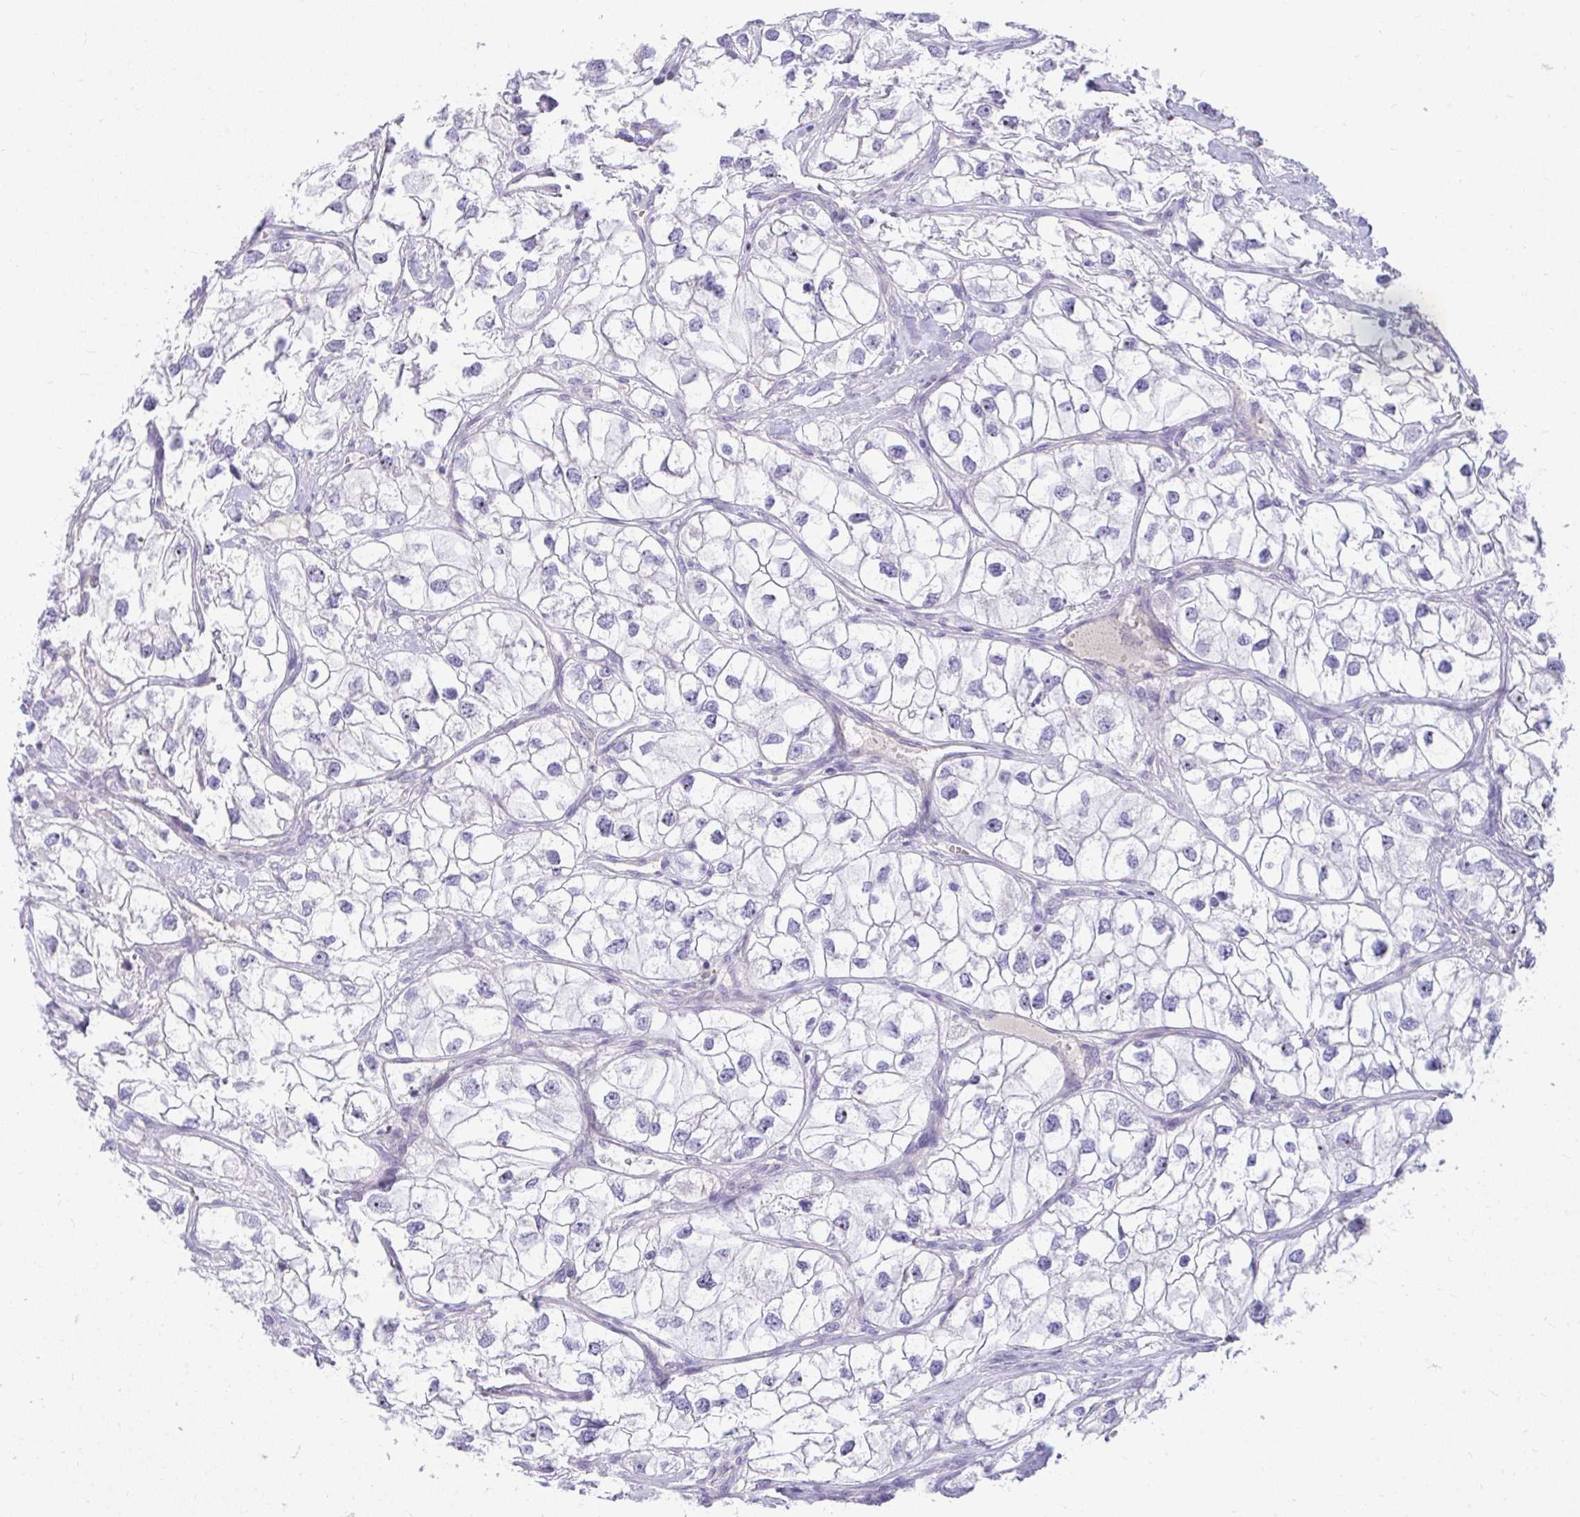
{"staining": {"intensity": "negative", "quantity": "none", "location": "none"}, "tissue": "renal cancer", "cell_type": "Tumor cells", "image_type": "cancer", "snomed": [{"axis": "morphology", "description": "Adenocarcinoma, NOS"}, {"axis": "topography", "description": "Kidney"}], "caption": "Tumor cells are negative for brown protein staining in renal cancer. (DAB IHC, high magnification).", "gene": "LRRC36", "patient": {"sex": "male", "age": 59}}